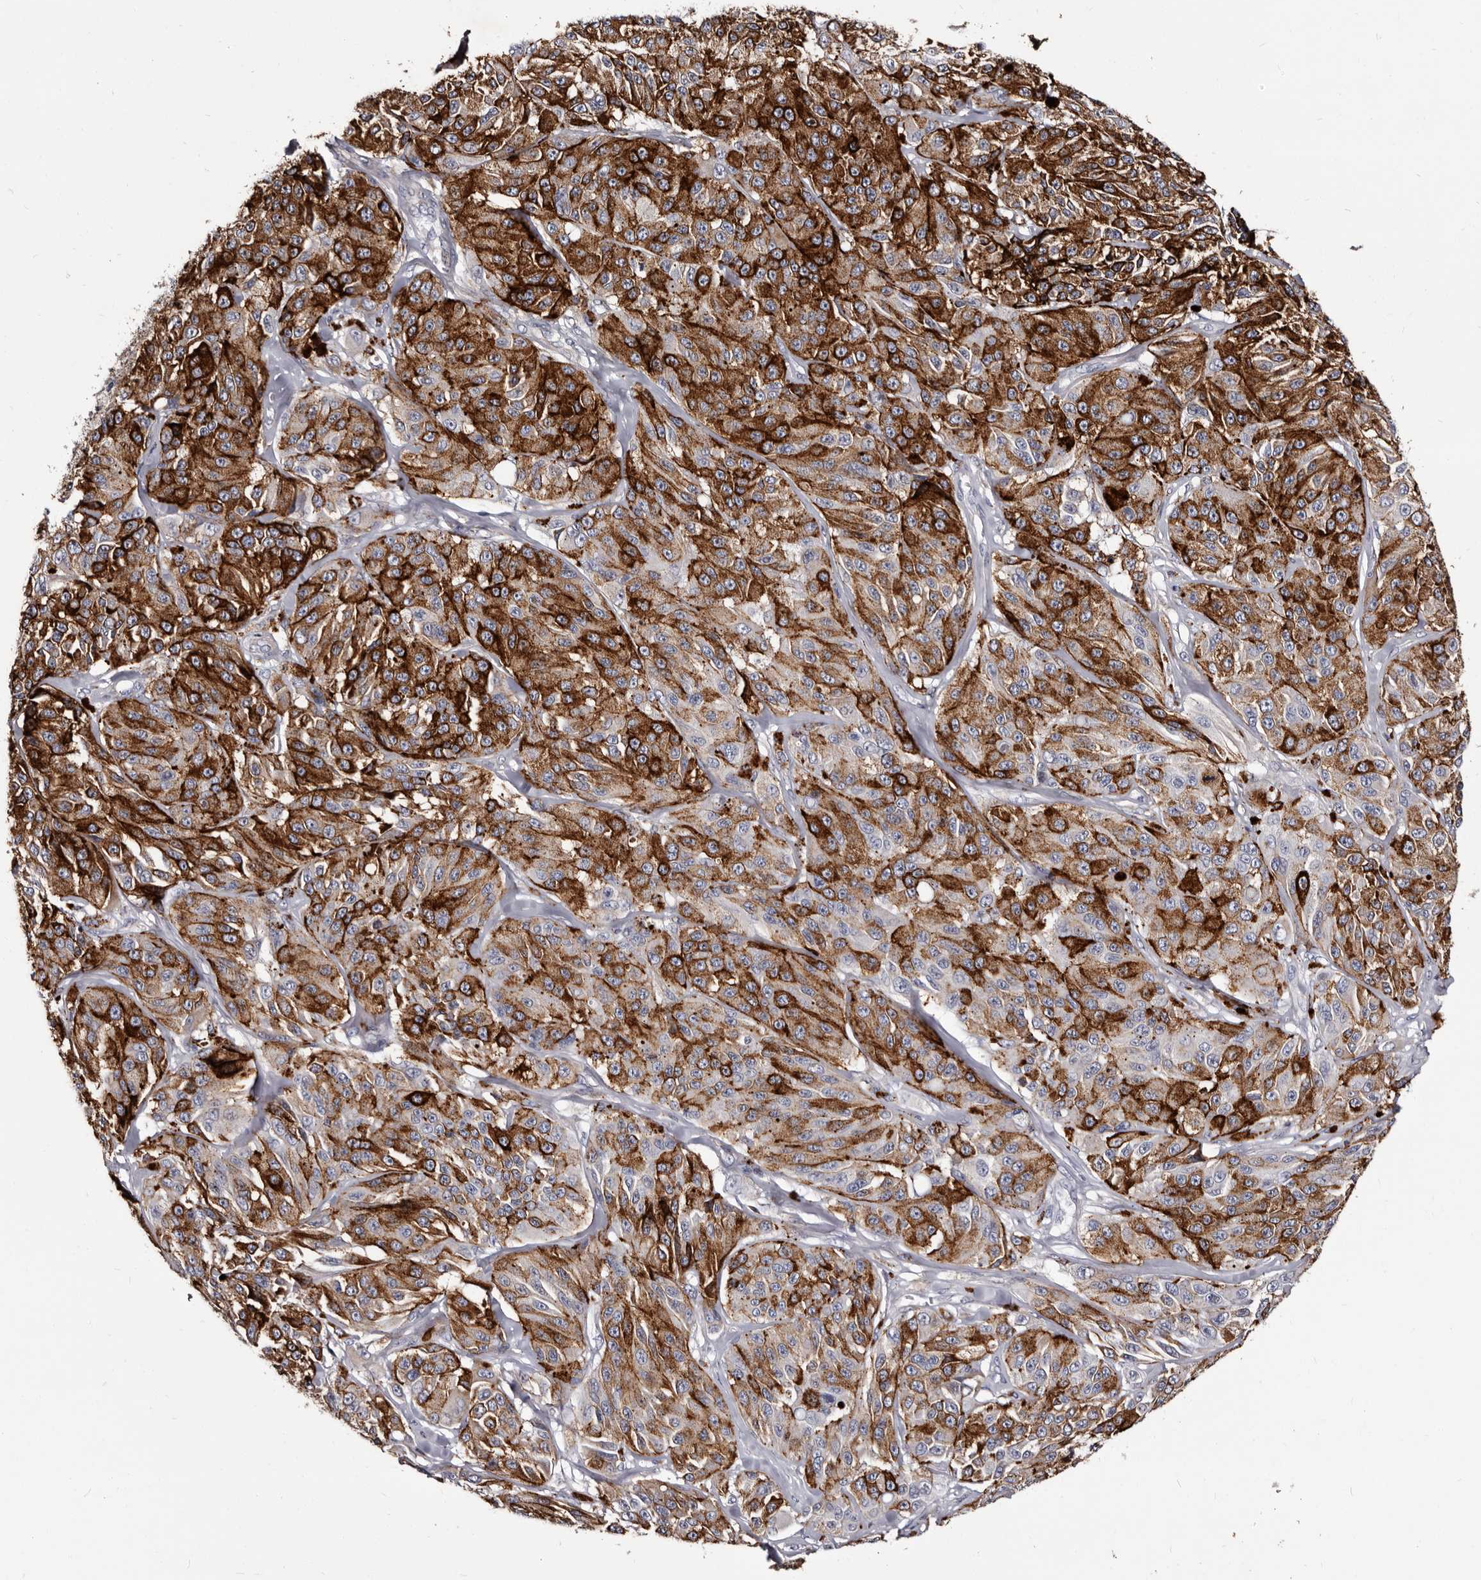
{"staining": {"intensity": "moderate", "quantity": ">75%", "location": "cytoplasmic/membranous"}, "tissue": "melanoma", "cell_type": "Tumor cells", "image_type": "cancer", "snomed": [{"axis": "morphology", "description": "Malignant melanoma, NOS"}, {"axis": "topography", "description": "Skin"}], "caption": "A medium amount of moderate cytoplasmic/membranous positivity is present in about >75% of tumor cells in melanoma tissue.", "gene": "AUNIP", "patient": {"sex": "male", "age": 84}}